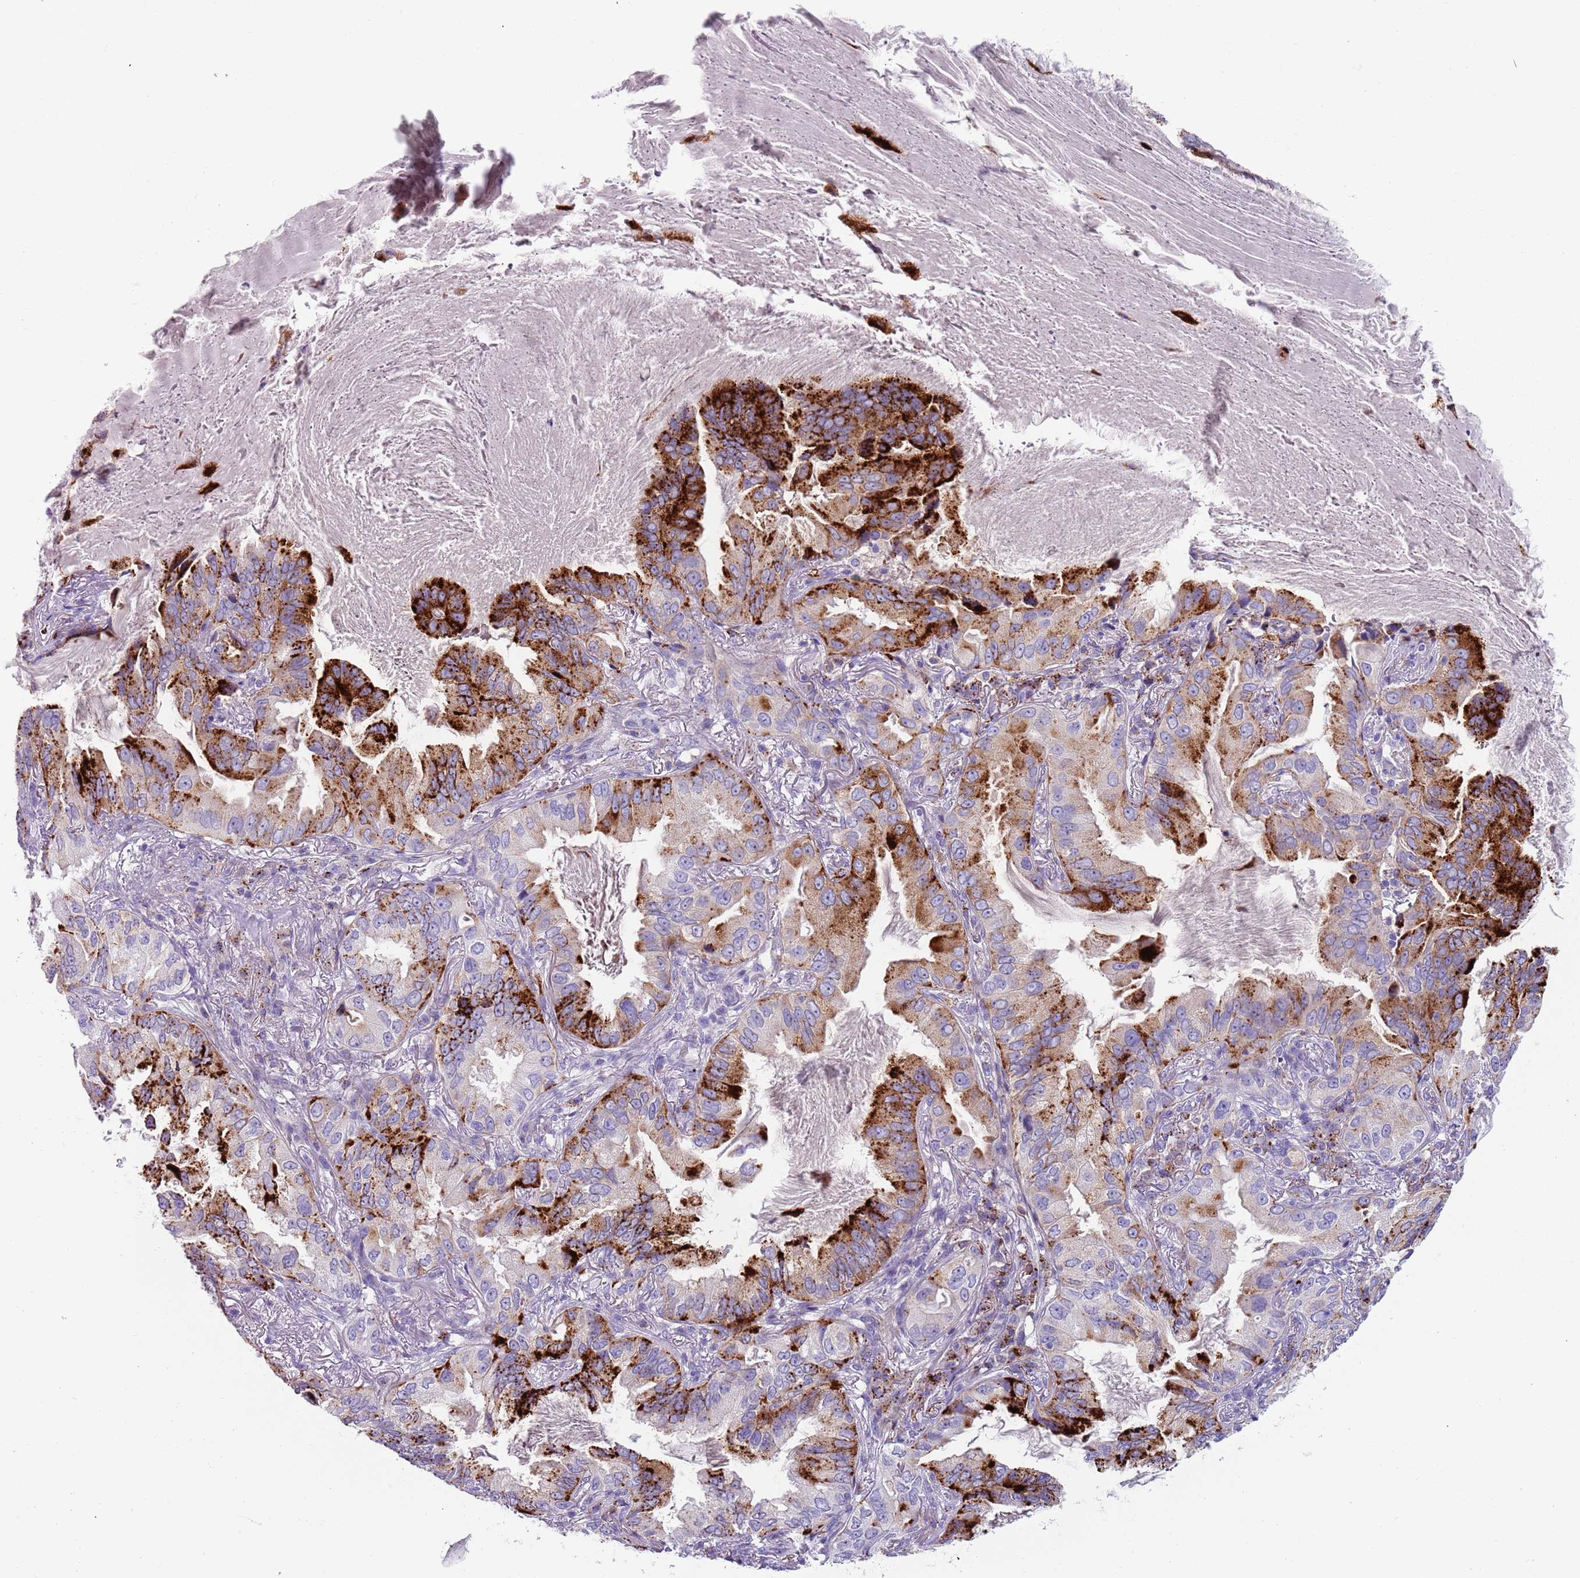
{"staining": {"intensity": "strong", "quantity": "25%-75%", "location": "cytoplasmic/membranous"}, "tissue": "lung cancer", "cell_type": "Tumor cells", "image_type": "cancer", "snomed": [{"axis": "morphology", "description": "Adenocarcinoma, NOS"}, {"axis": "topography", "description": "Lung"}], "caption": "An image showing strong cytoplasmic/membranous staining in approximately 25%-75% of tumor cells in adenocarcinoma (lung), as visualized by brown immunohistochemical staining.", "gene": "LRRN3", "patient": {"sex": "female", "age": 69}}